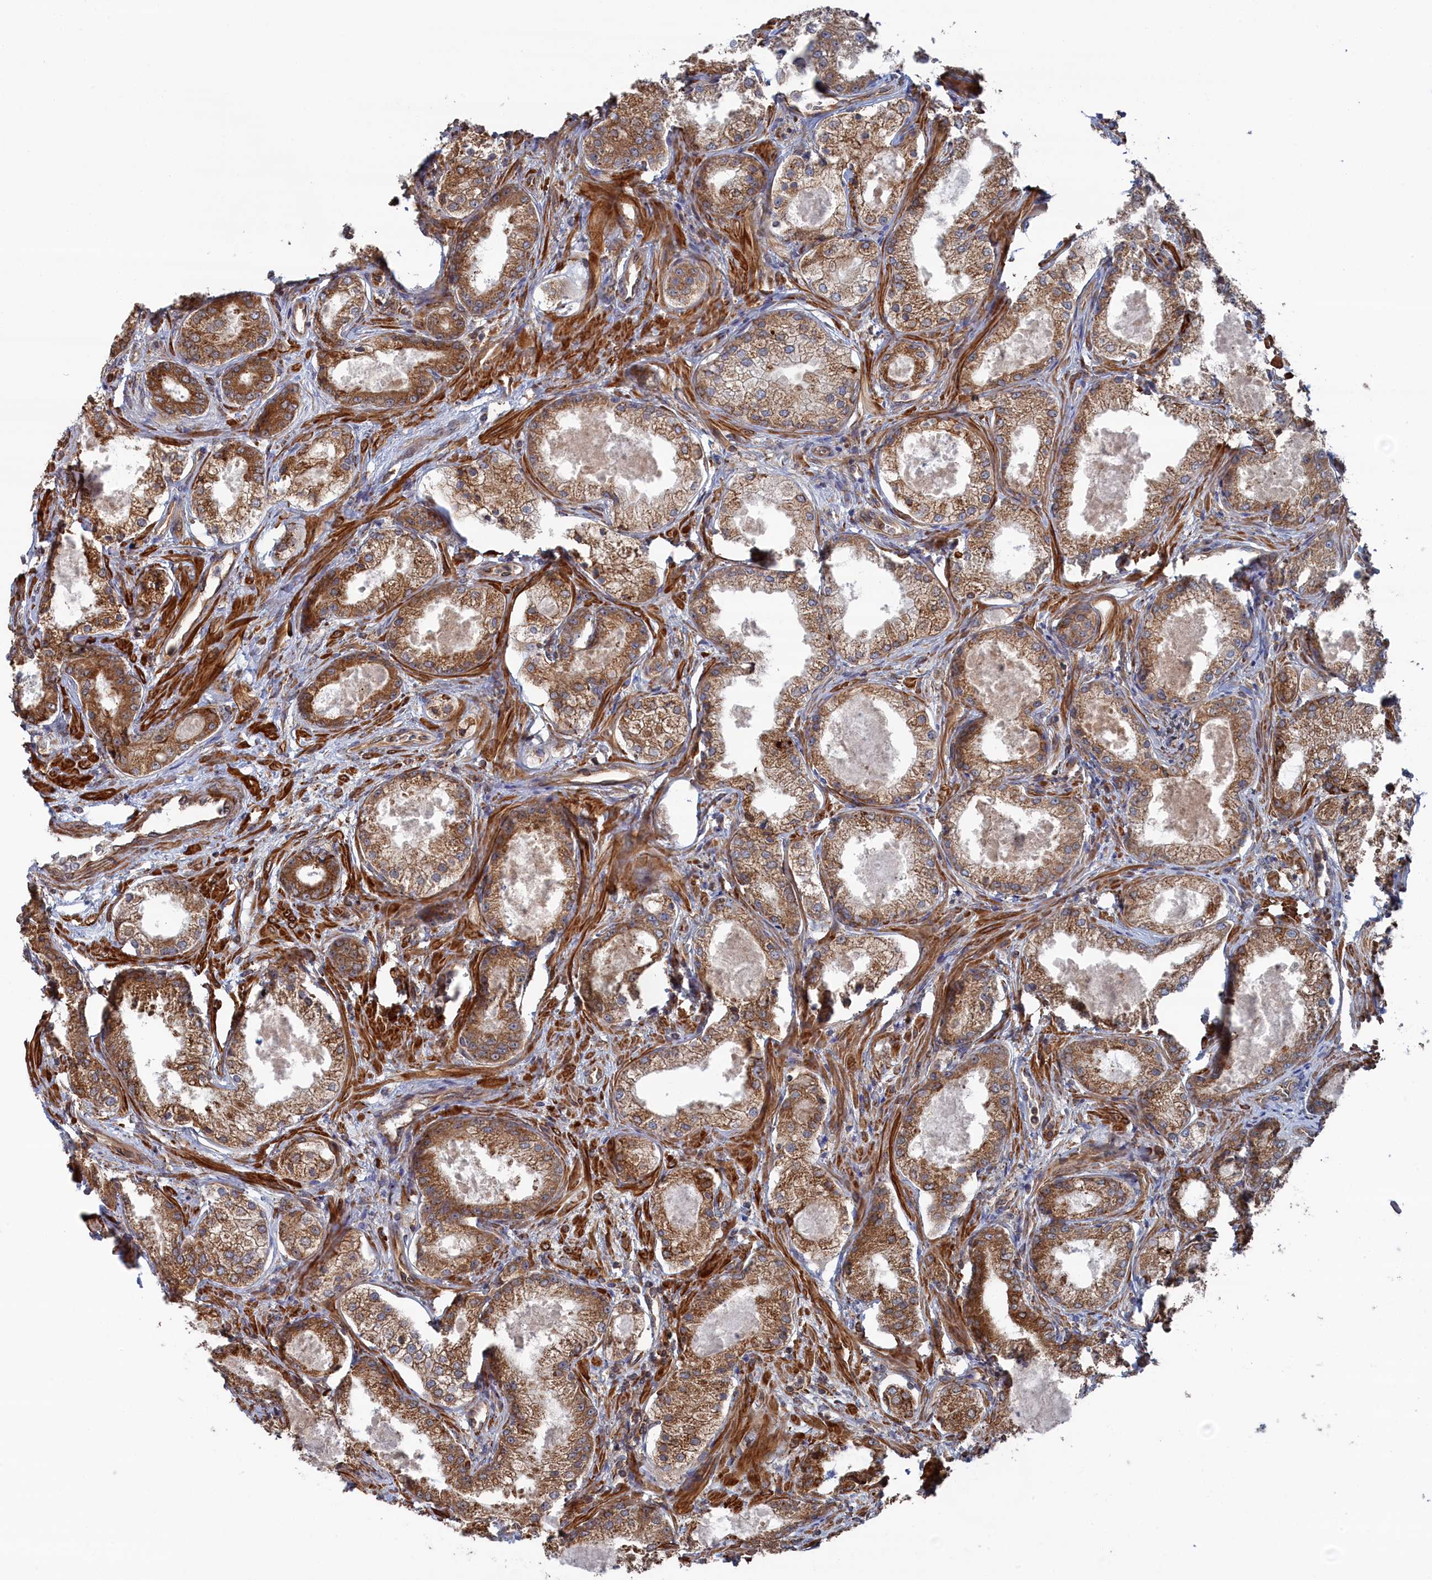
{"staining": {"intensity": "moderate", "quantity": ">75%", "location": "cytoplasmic/membranous"}, "tissue": "prostate cancer", "cell_type": "Tumor cells", "image_type": "cancer", "snomed": [{"axis": "morphology", "description": "Adenocarcinoma, Low grade"}, {"axis": "topography", "description": "Prostate"}], "caption": "There is medium levels of moderate cytoplasmic/membranous expression in tumor cells of prostate adenocarcinoma (low-grade), as demonstrated by immunohistochemical staining (brown color).", "gene": "BPIFB6", "patient": {"sex": "male", "age": 68}}